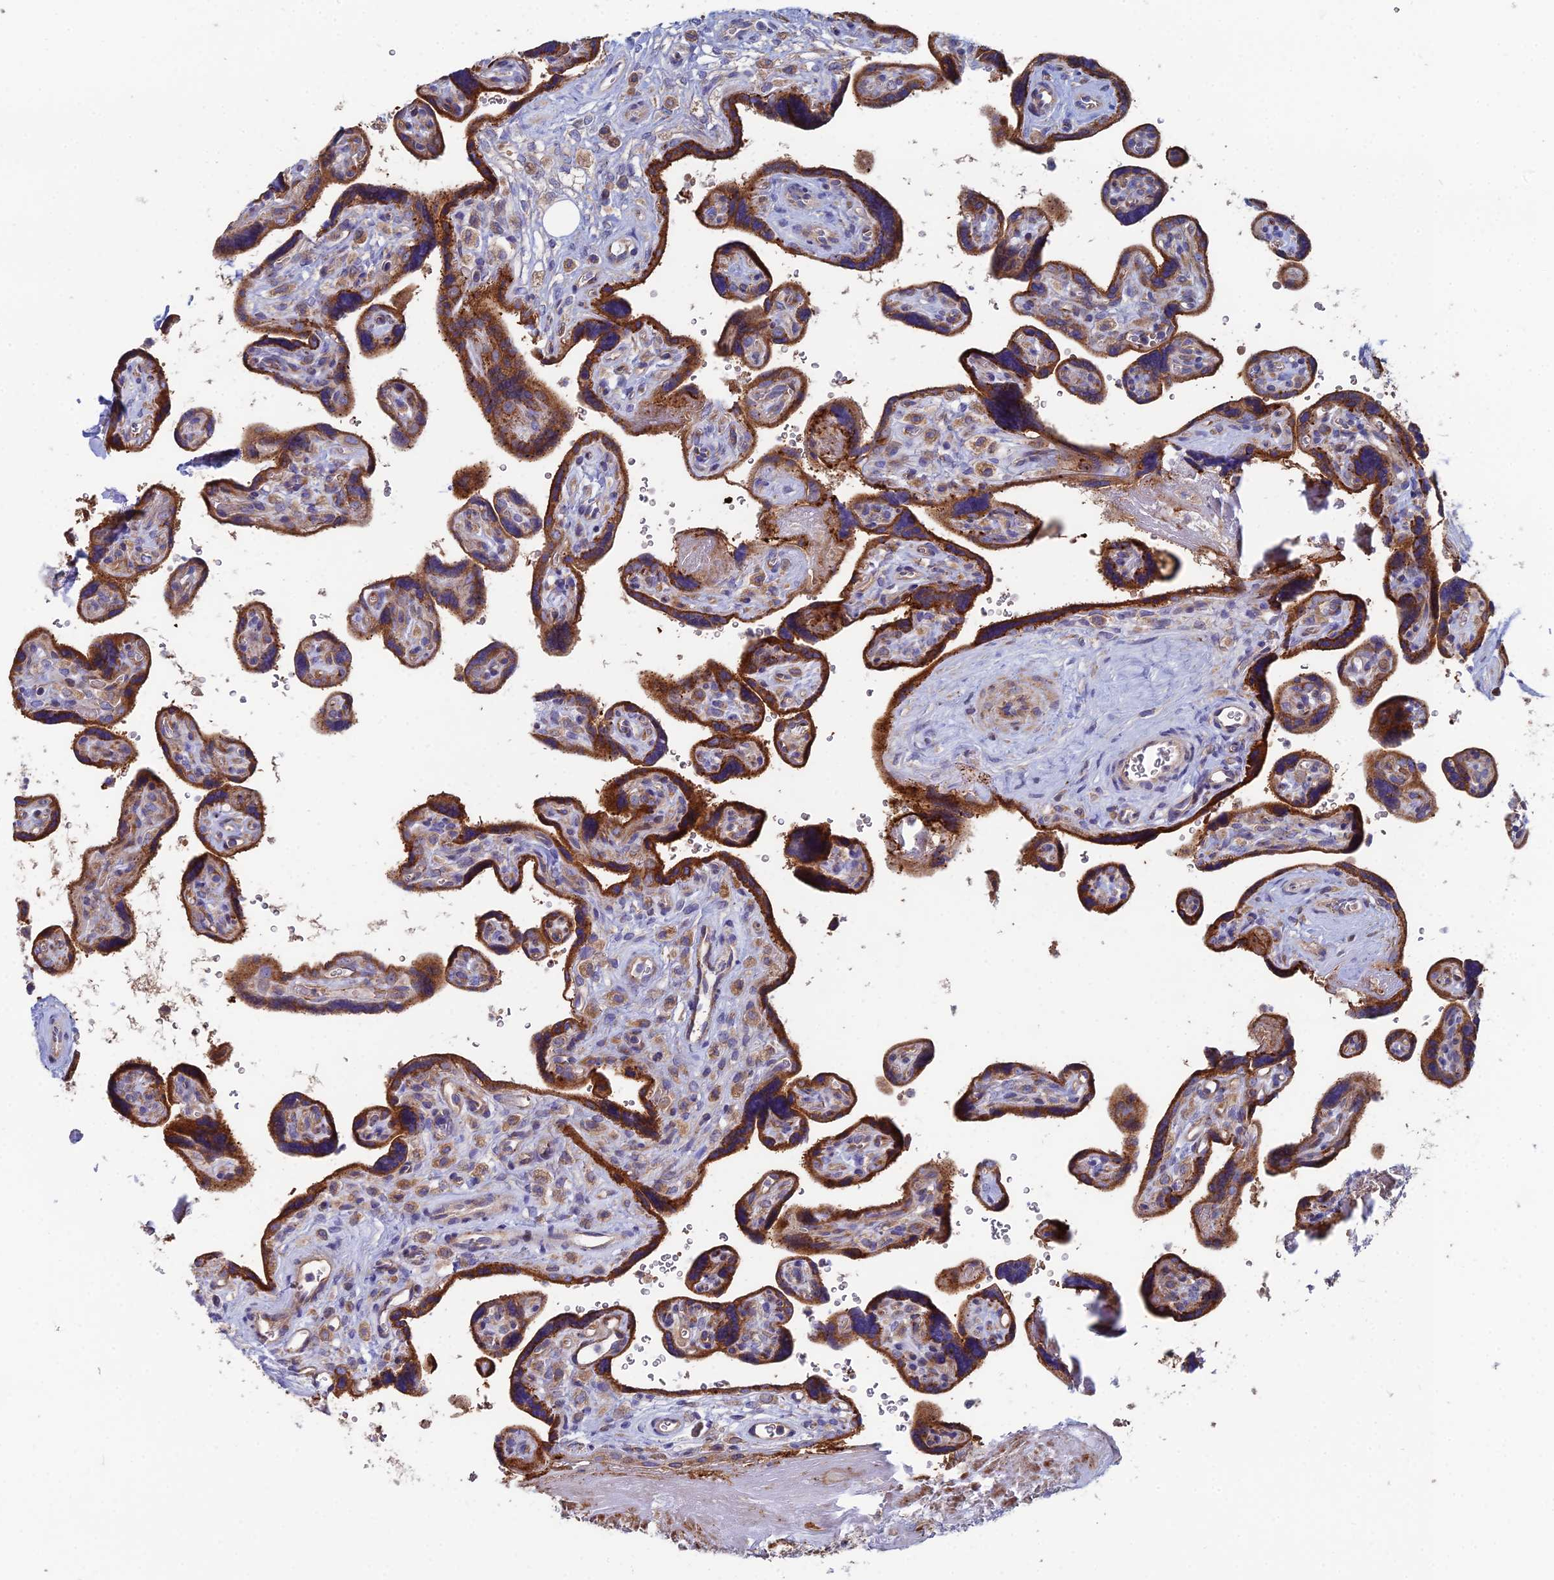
{"staining": {"intensity": "moderate", "quantity": ">75%", "location": "cytoplasmic/membranous"}, "tissue": "placenta", "cell_type": "Decidual cells", "image_type": "normal", "snomed": [{"axis": "morphology", "description": "Normal tissue, NOS"}, {"axis": "topography", "description": "Placenta"}], "caption": "This micrograph displays immunohistochemistry (IHC) staining of benign placenta, with medium moderate cytoplasmic/membranous staining in approximately >75% of decidual cells.", "gene": "CLCN3", "patient": {"sex": "female", "age": 39}}